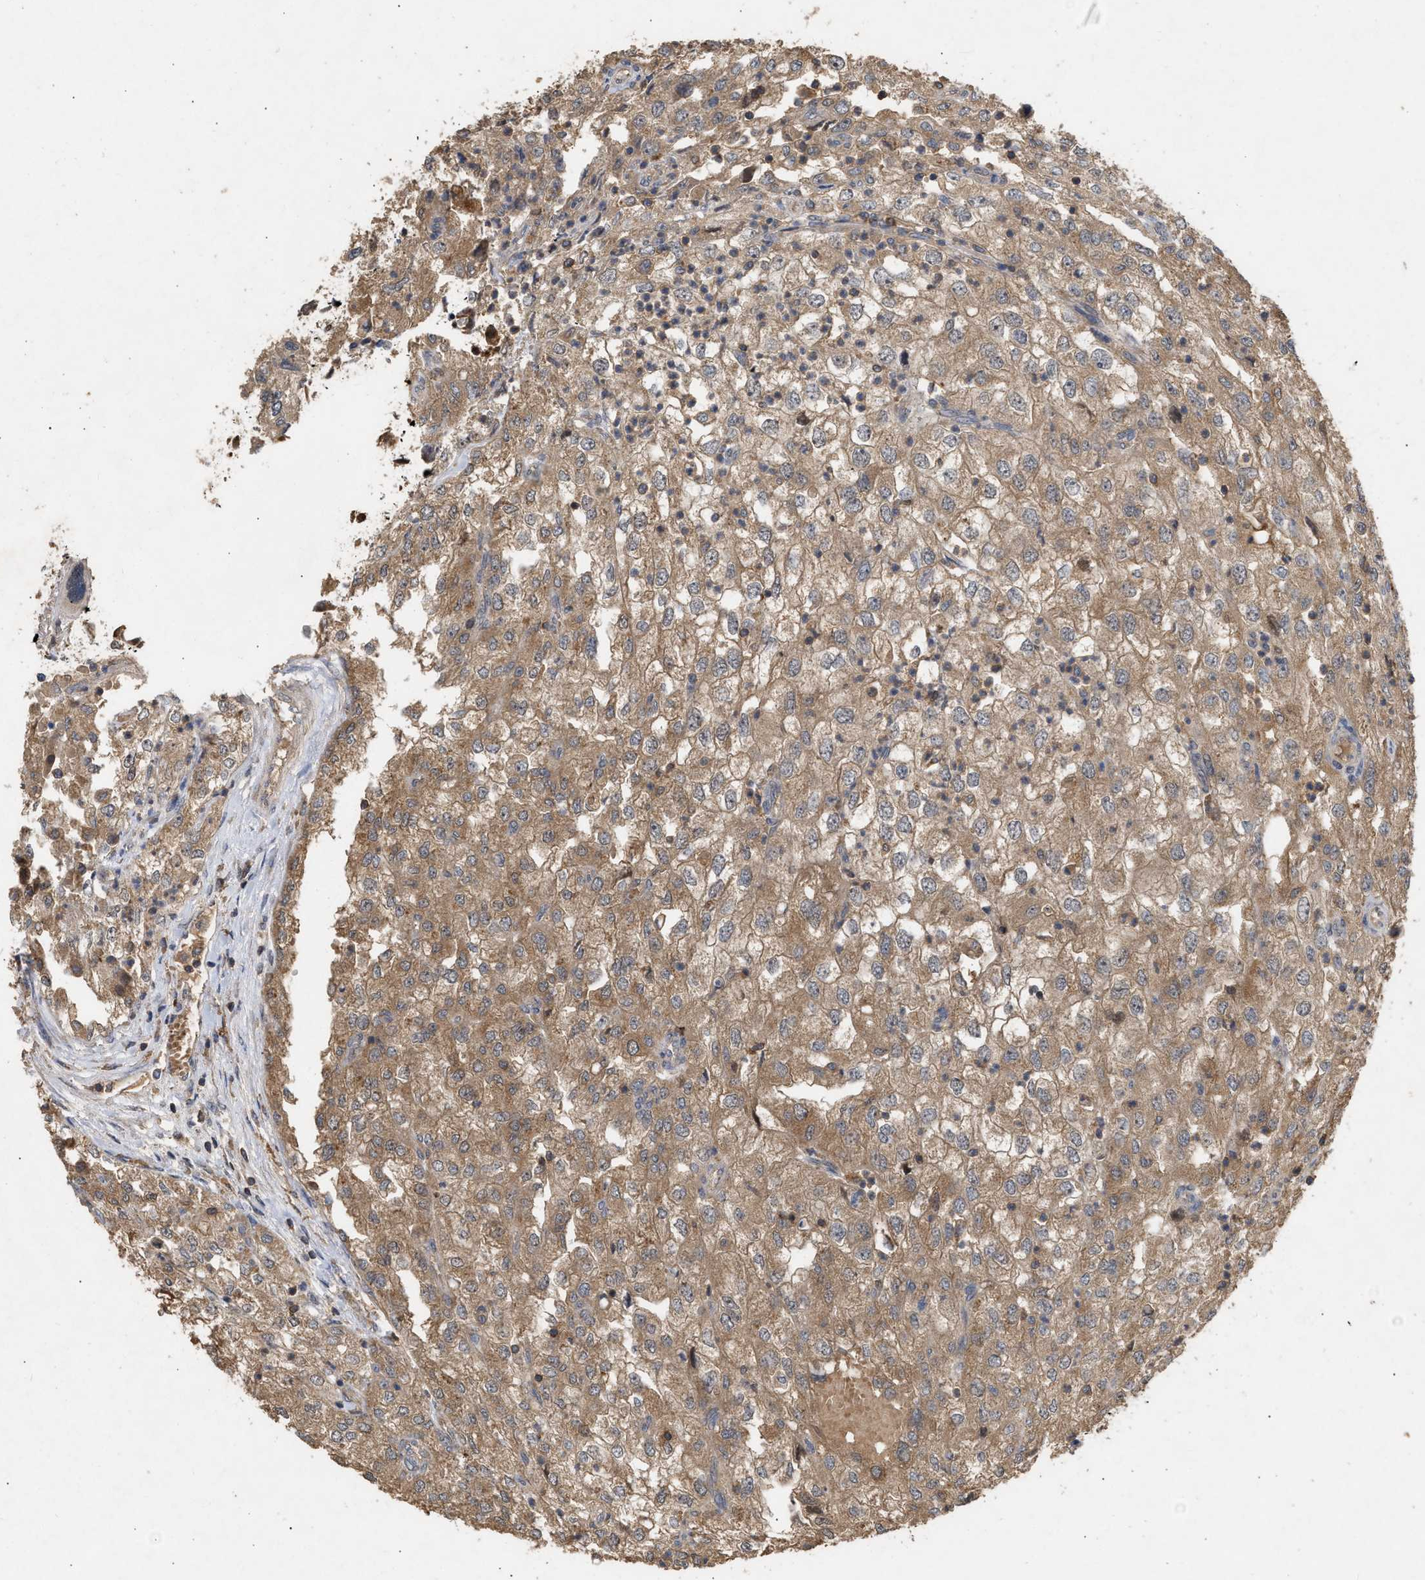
{"staining": {"intensity": "moderate", "quantity": ">75%", "location": "cytoplasmic/membranous"}, "tissue": "renal cancer", "cell_type": "Tumor cells", "image_type": "cancer", "snomed": [{"axis": "morphology", "description": "Adenocarcinoma, NOS"}, {"axis": "topography", "description": "Kidney"}], "caption": "Immunohistochemistry (IHC) histopathology image of renal cancer (adenocarcinoma) stained for a protein (brown), which shows medium levels of moderate cytoplasmic/membranous positivity in about >75% of tumor cells.", "gene": "FITM1", "patient": {"sex": "female", "age": 54}}